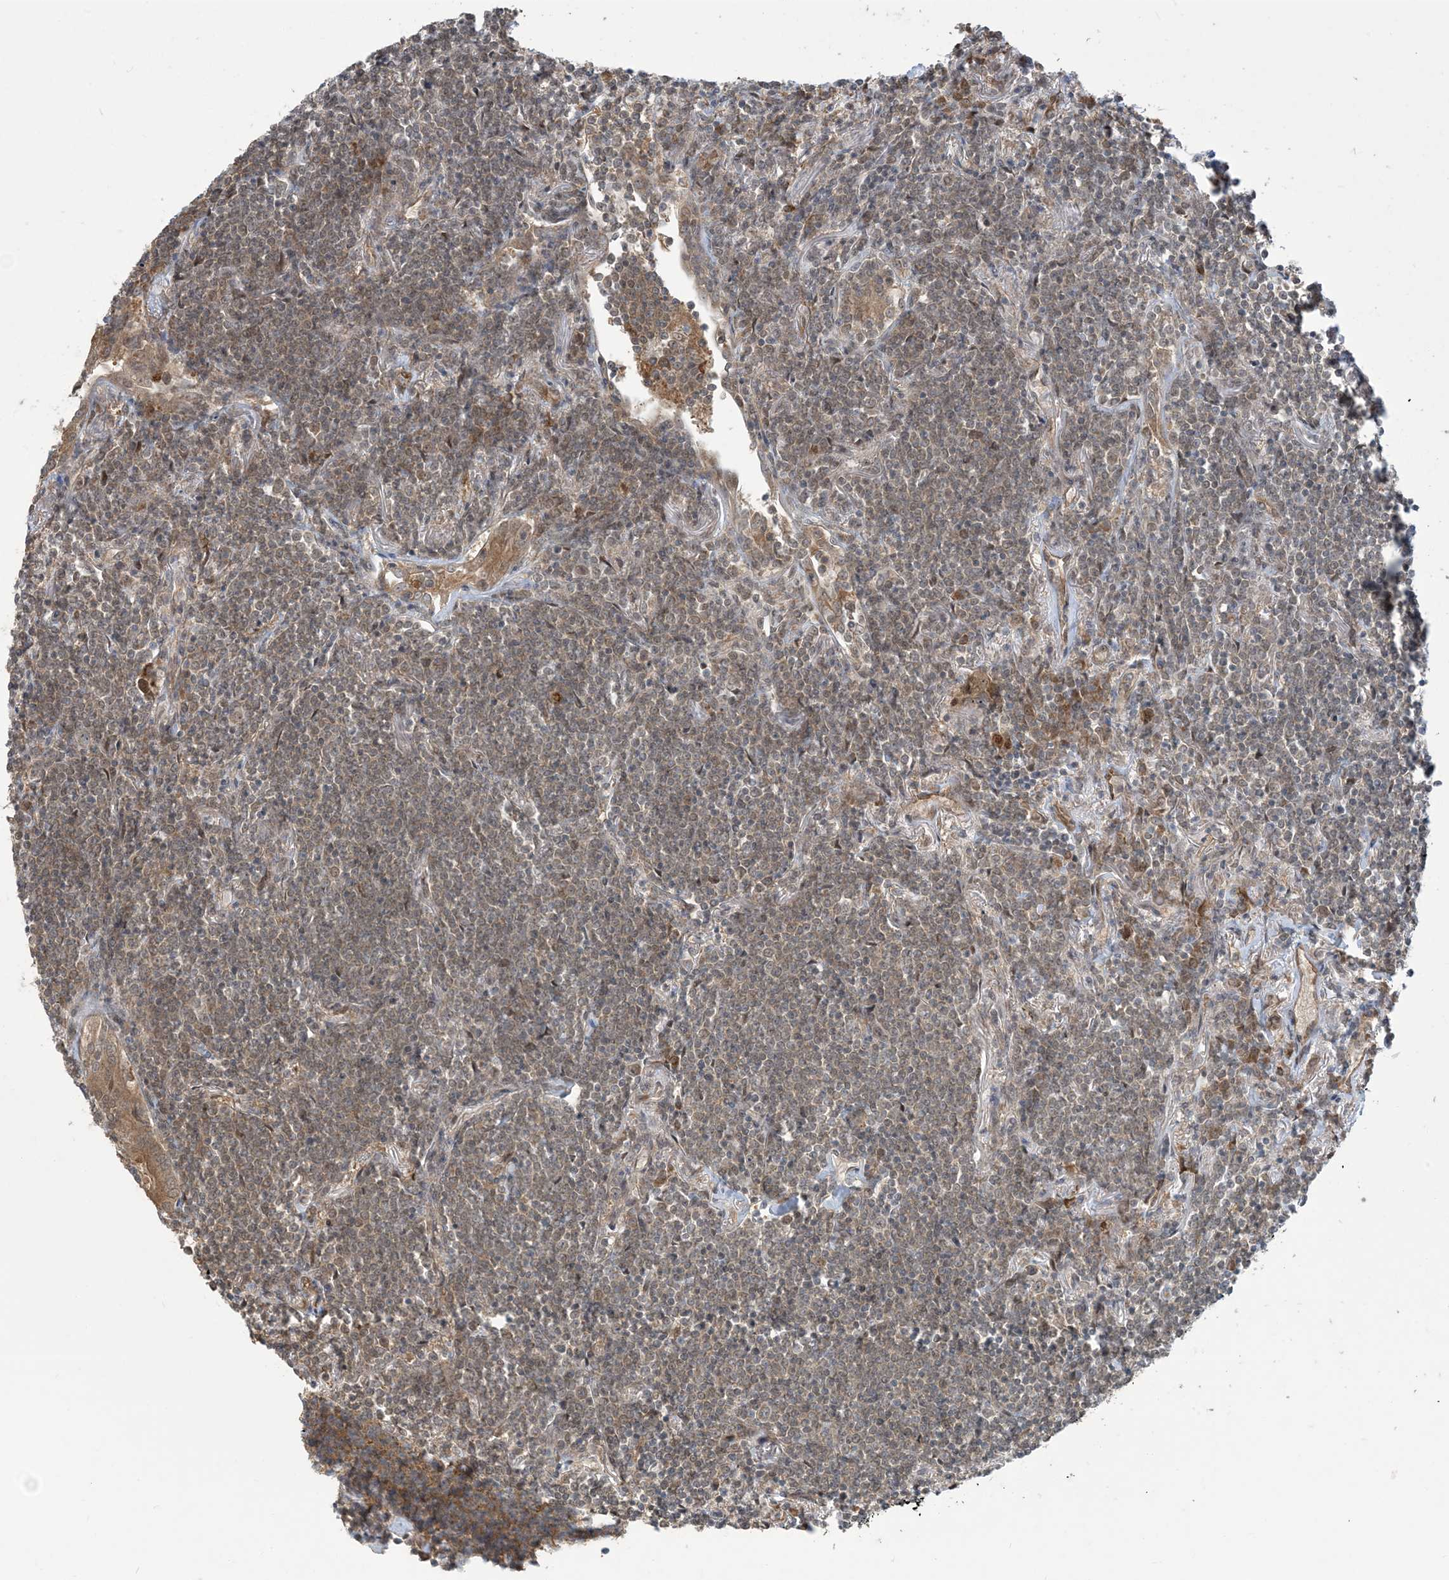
{"staining": {"intensity": "weak", "quantity": "25%-75%", "location": "cytoplasmic/membranous"}, "tissue": "lymphoma", "cell_type": "Tumor cells", "image_type": "cancer", "snomed": [{"axis": "morphology", "description": "Malignant lymphoma, non-Hodgkin's type, Low grade"}, {"axis": "topography", "description": "Lung"}], "caption": "Weak cytoplasmic/membranous protein positivity is present in approximately 25%-75% of tumor cells in lymphoma.", "gene": "ERI2", "patient": {"sex": "female", "age": 71}}